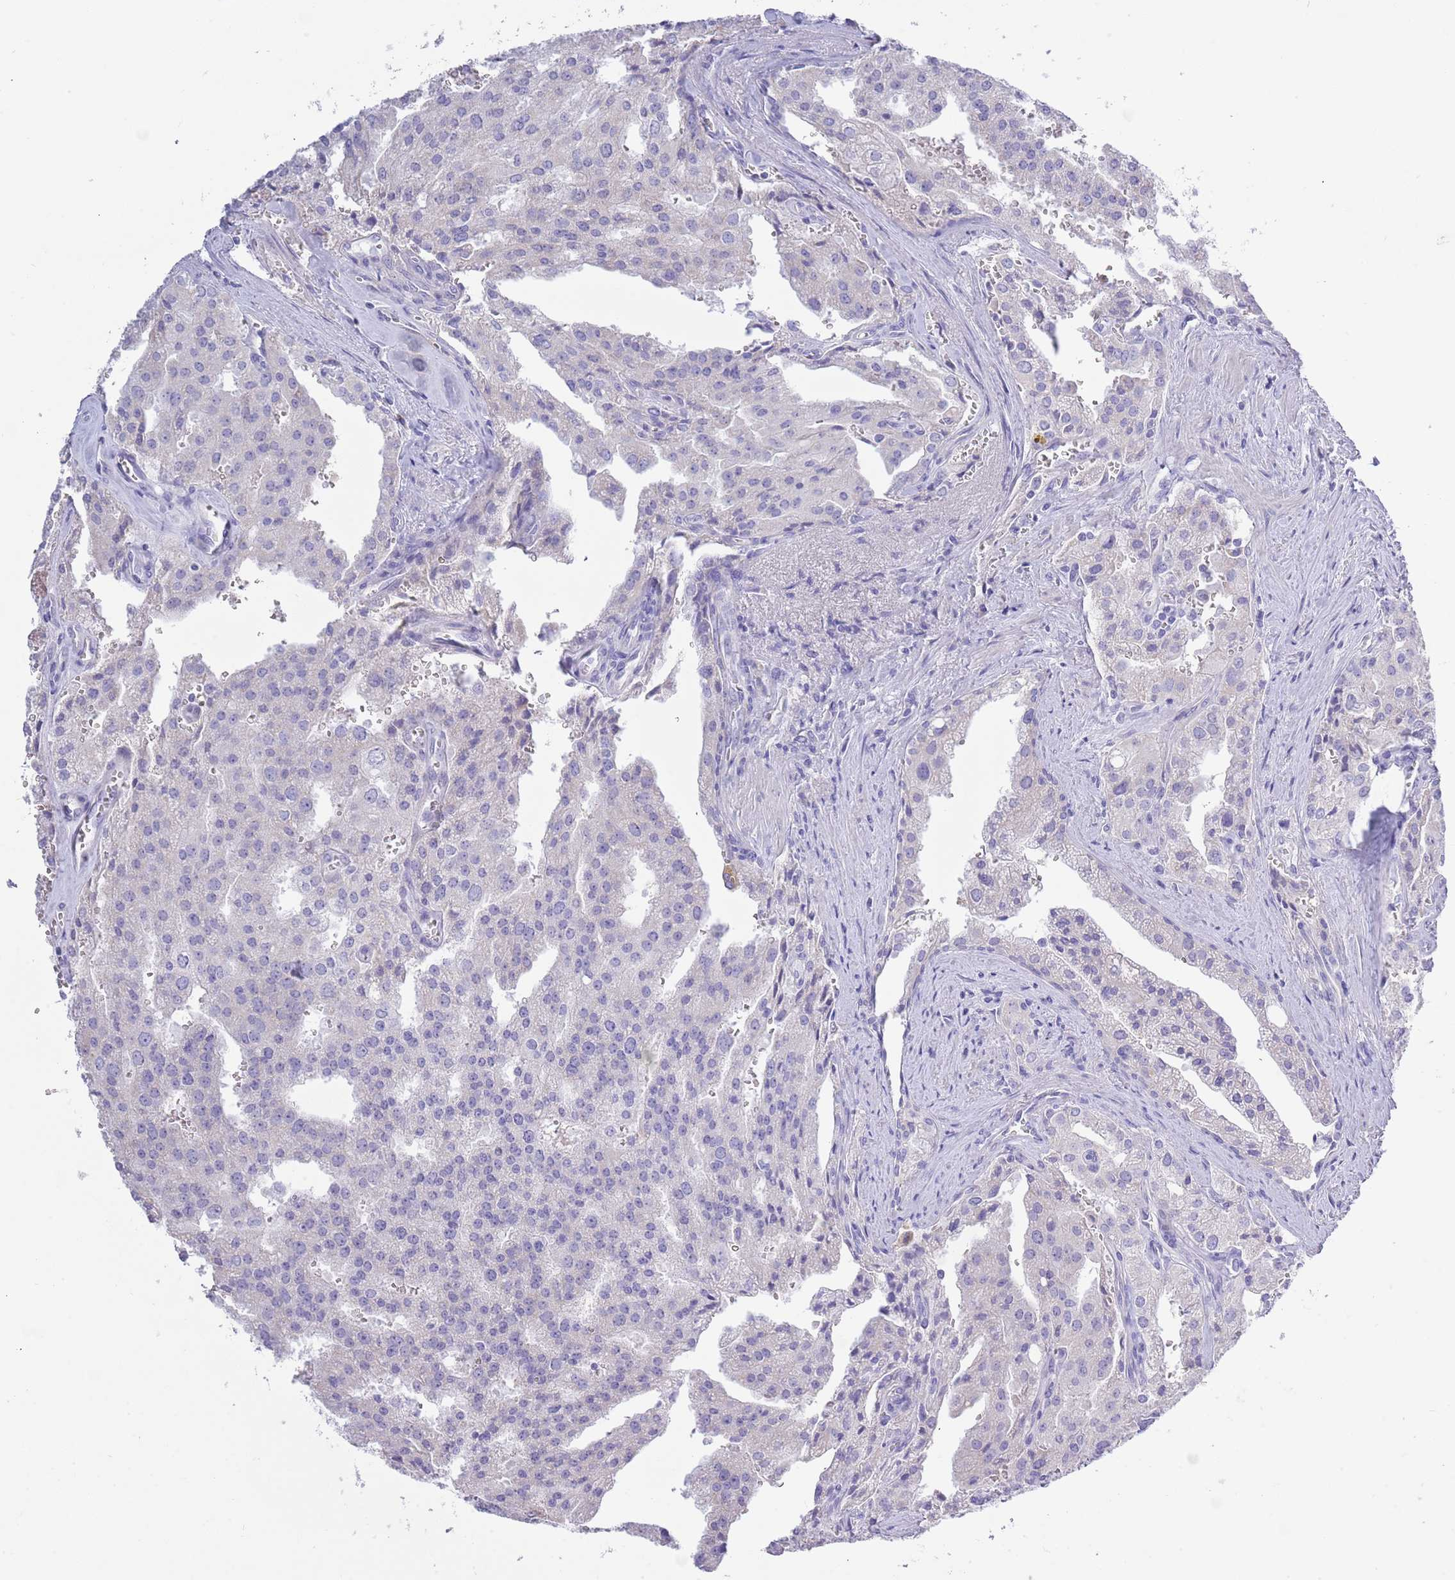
{"staining": {"intensity": "negative", "quantity": "none", "location": "none"}, "tissue": "prostate cancer", "cell_type": "Tumor cells", "image_type": "cancer", "snomed": [{"axis": "morphology", "description": "Adenocarcinoma, High grade"}, {"axis": "topography", "description": "Prostate"}], "caption": "Immunohistochemistry (IHC) of prostate high-grade adenocarcinoma exhibits no expression in tumor cells.", "gene": "ACR", "patient": {"sex": "male", "age": 68}}